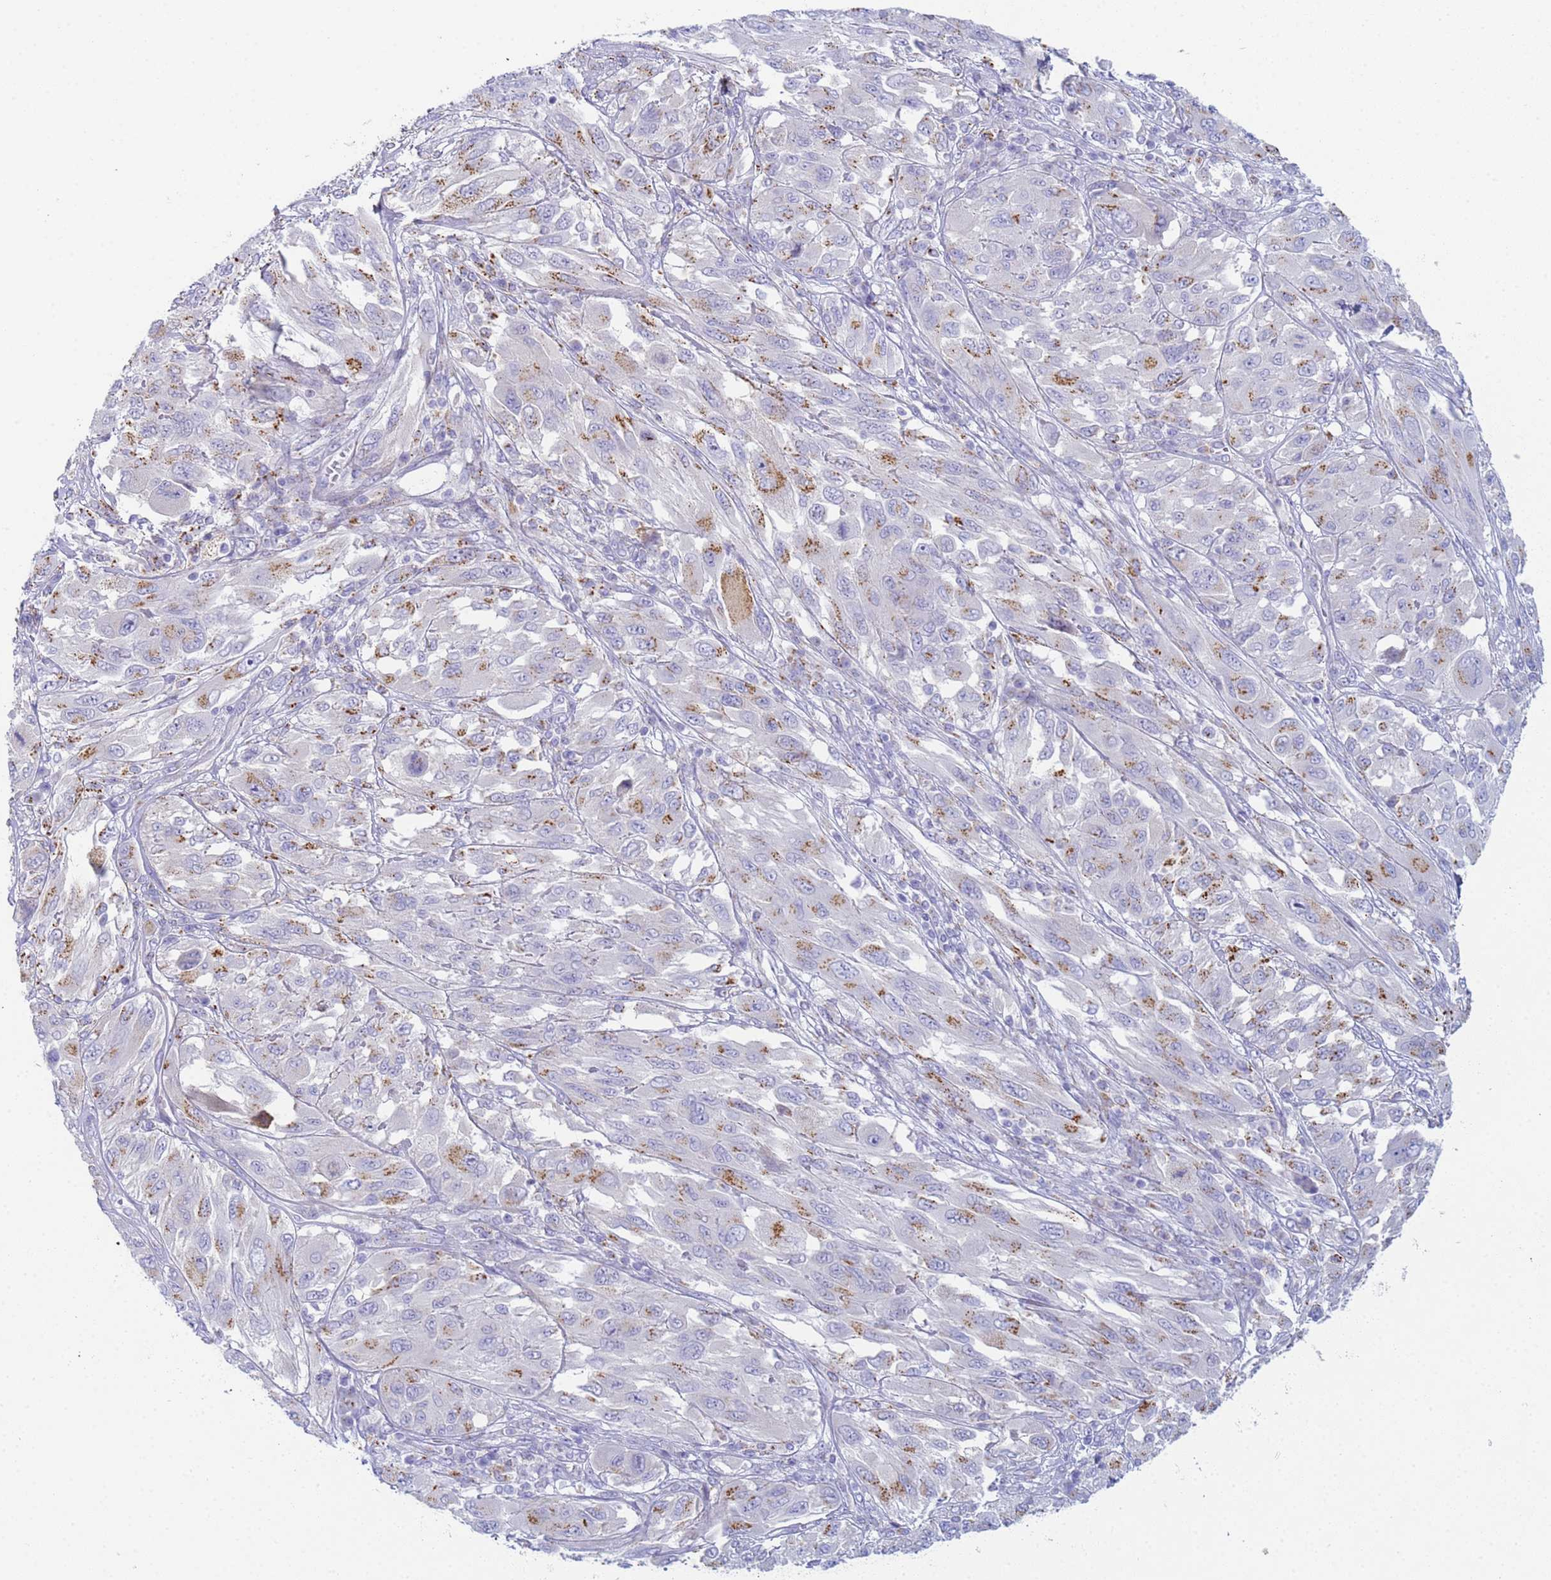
{"staining": {"intensity": "moderate", "quantity": "25%-75%", "location": "cytoplasmic/membranous"}, "tissue": "melanoma", "cell_type": "Tumor cells", "image_type": "cancer", "snomed": [{"axis": "morphology", "description": "Malignant melanoma, NOS"}, {"axis": "topography", "description": "Skin"}], "caption": "High-power microscopy captured an immunohistochemistry image of melanoma, revealing moderate cytoplasmic/membranous staining in approximately 25%-75% of tumor cells.", "gene": "CR1", "patient": {"sex": "female", "age": 91}}